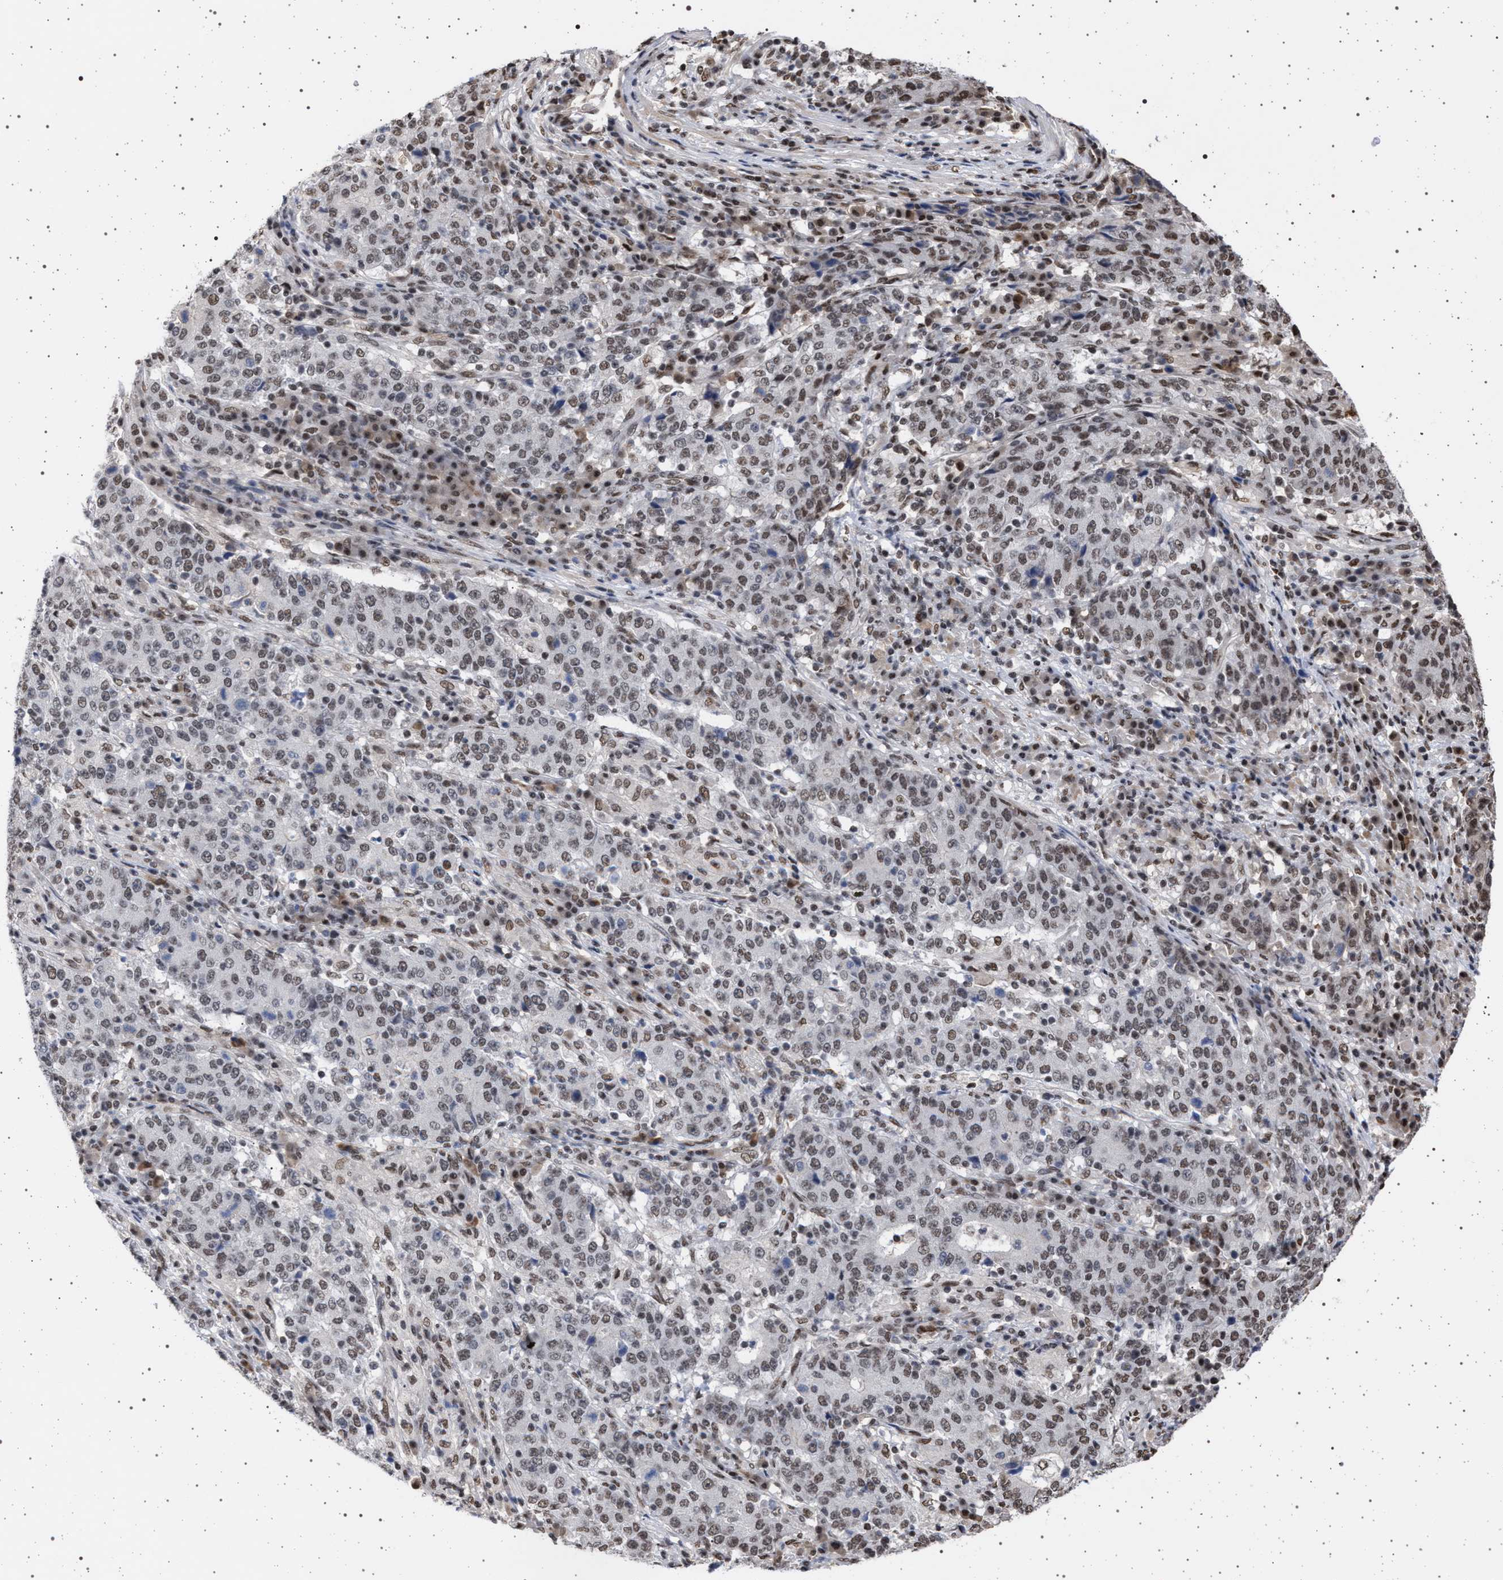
{"staining": {"intensity": "moderate", "quantity": ">75%", "location": "nuclear"}, "tissue": "stomach cancer", "cell_type": "Tumor cells", "image_type": "cancer", "snomed": [{"axis": "morphology", "description": "Adenocarcinoma, NOS"}, {"axis": "topography", "description": "Stomach"}], "caption": "Immunohistochemistry (DAB) staining of human adenocarcinoma (stomach) exhibits moderate nuclear protein staining in about >75% of tumor cells. Using DAB (brown) and hematoxylin (blue) stains, captured at high magnification using brightfield microscopy.", "gene": "PHF12", "patient": {"sex": "male", "age": 59}}